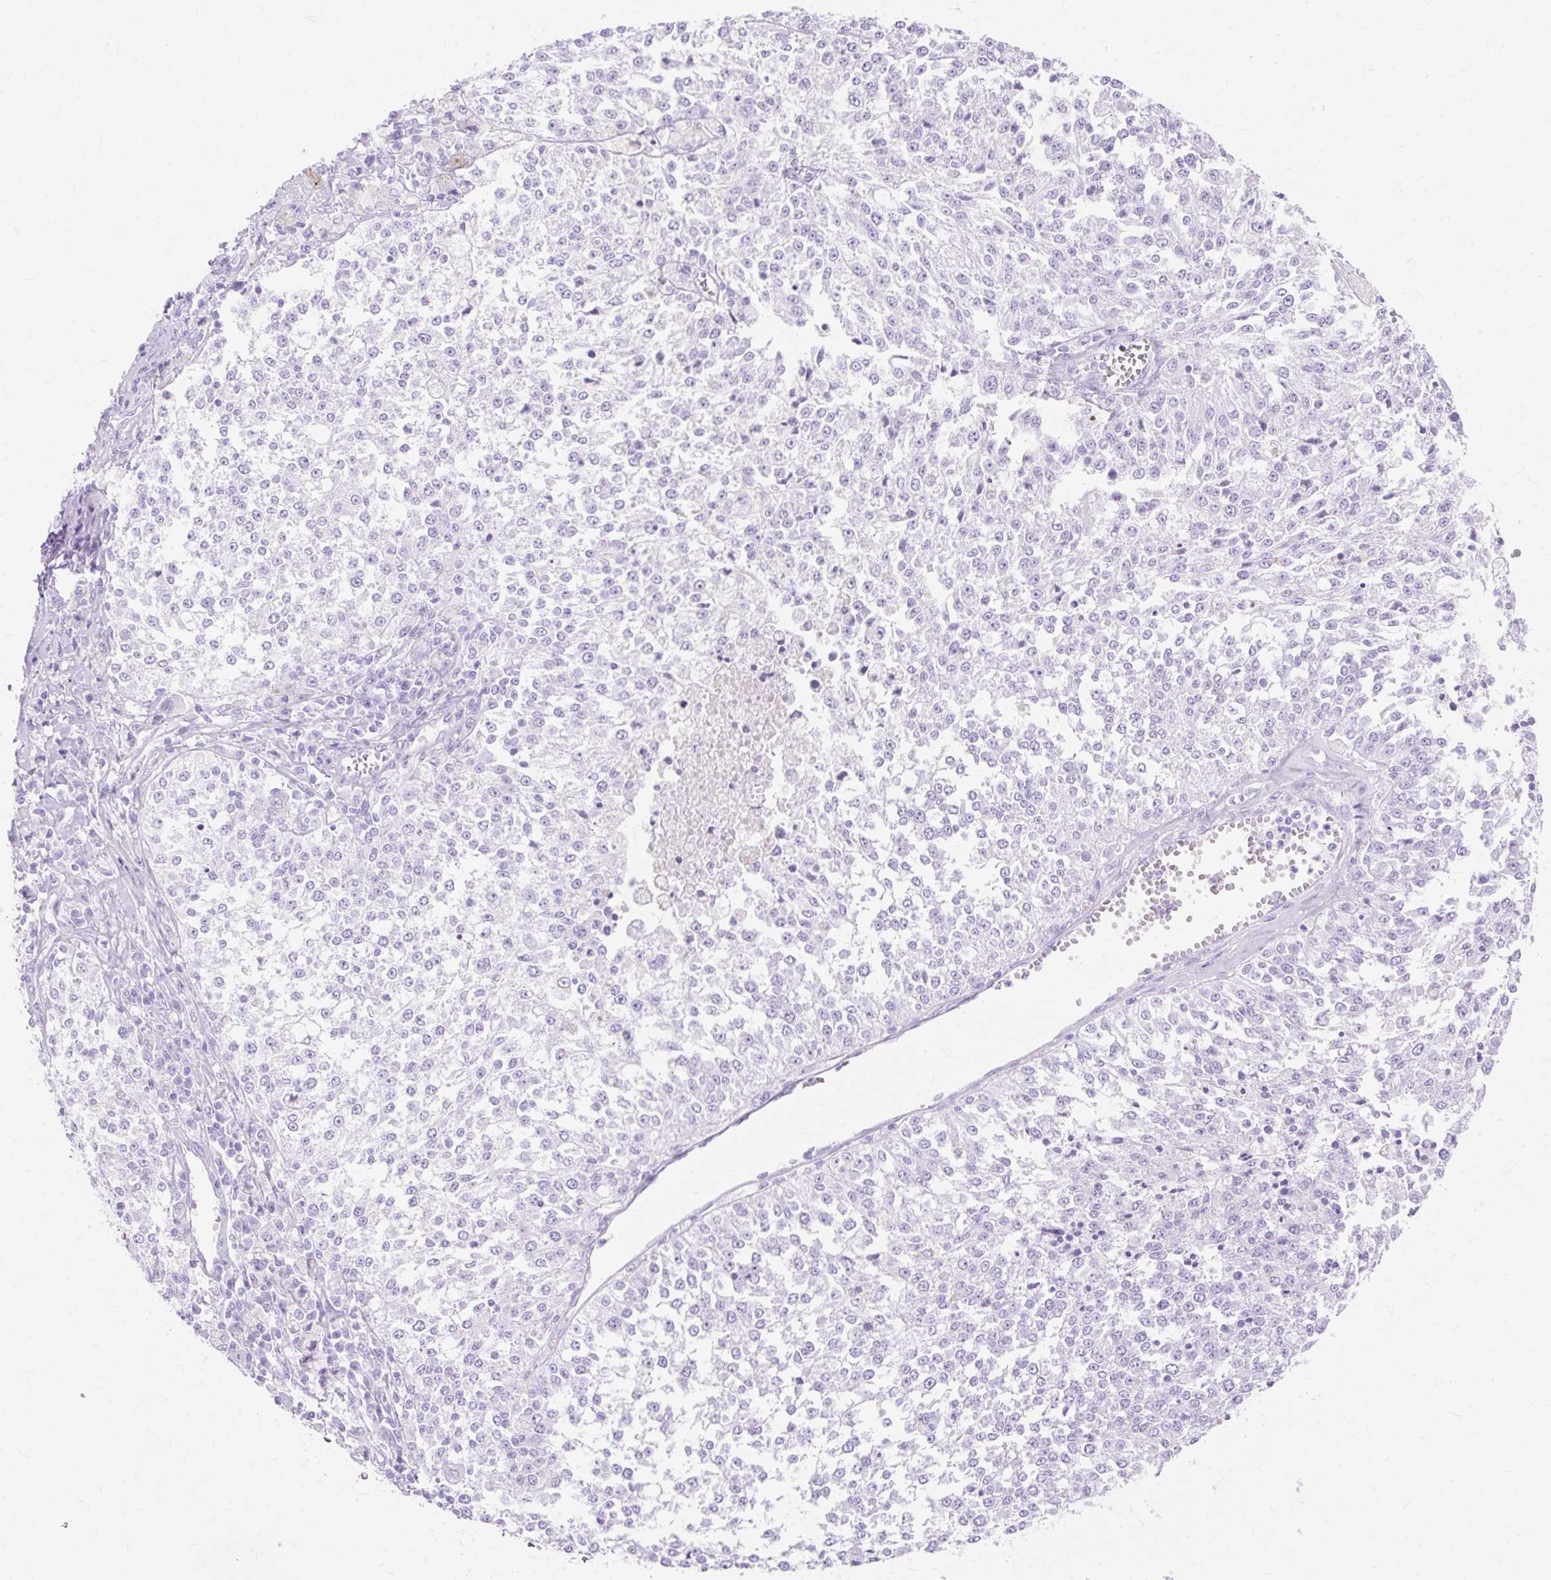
{"staining": {"intensity": "negative", "quantity": "none", "location": "none"}, "tissue": "melanoma", "cell_type": "Tumor cells", "image_type": "cancer", "snomed": [{"axis": "morphology", "description": "Malignant melanoma, NOS"}, {"axis": "topography", "description": "Skin"}], "caption": "A histopathology image of human melanoma is negative for staining in tumor cells. The staining is performed using DAB brown chromogen with nuclei counter-stained in using hematoxylin.", "gene": "MBP", "patient": {"sex": "female", "age": 64}}